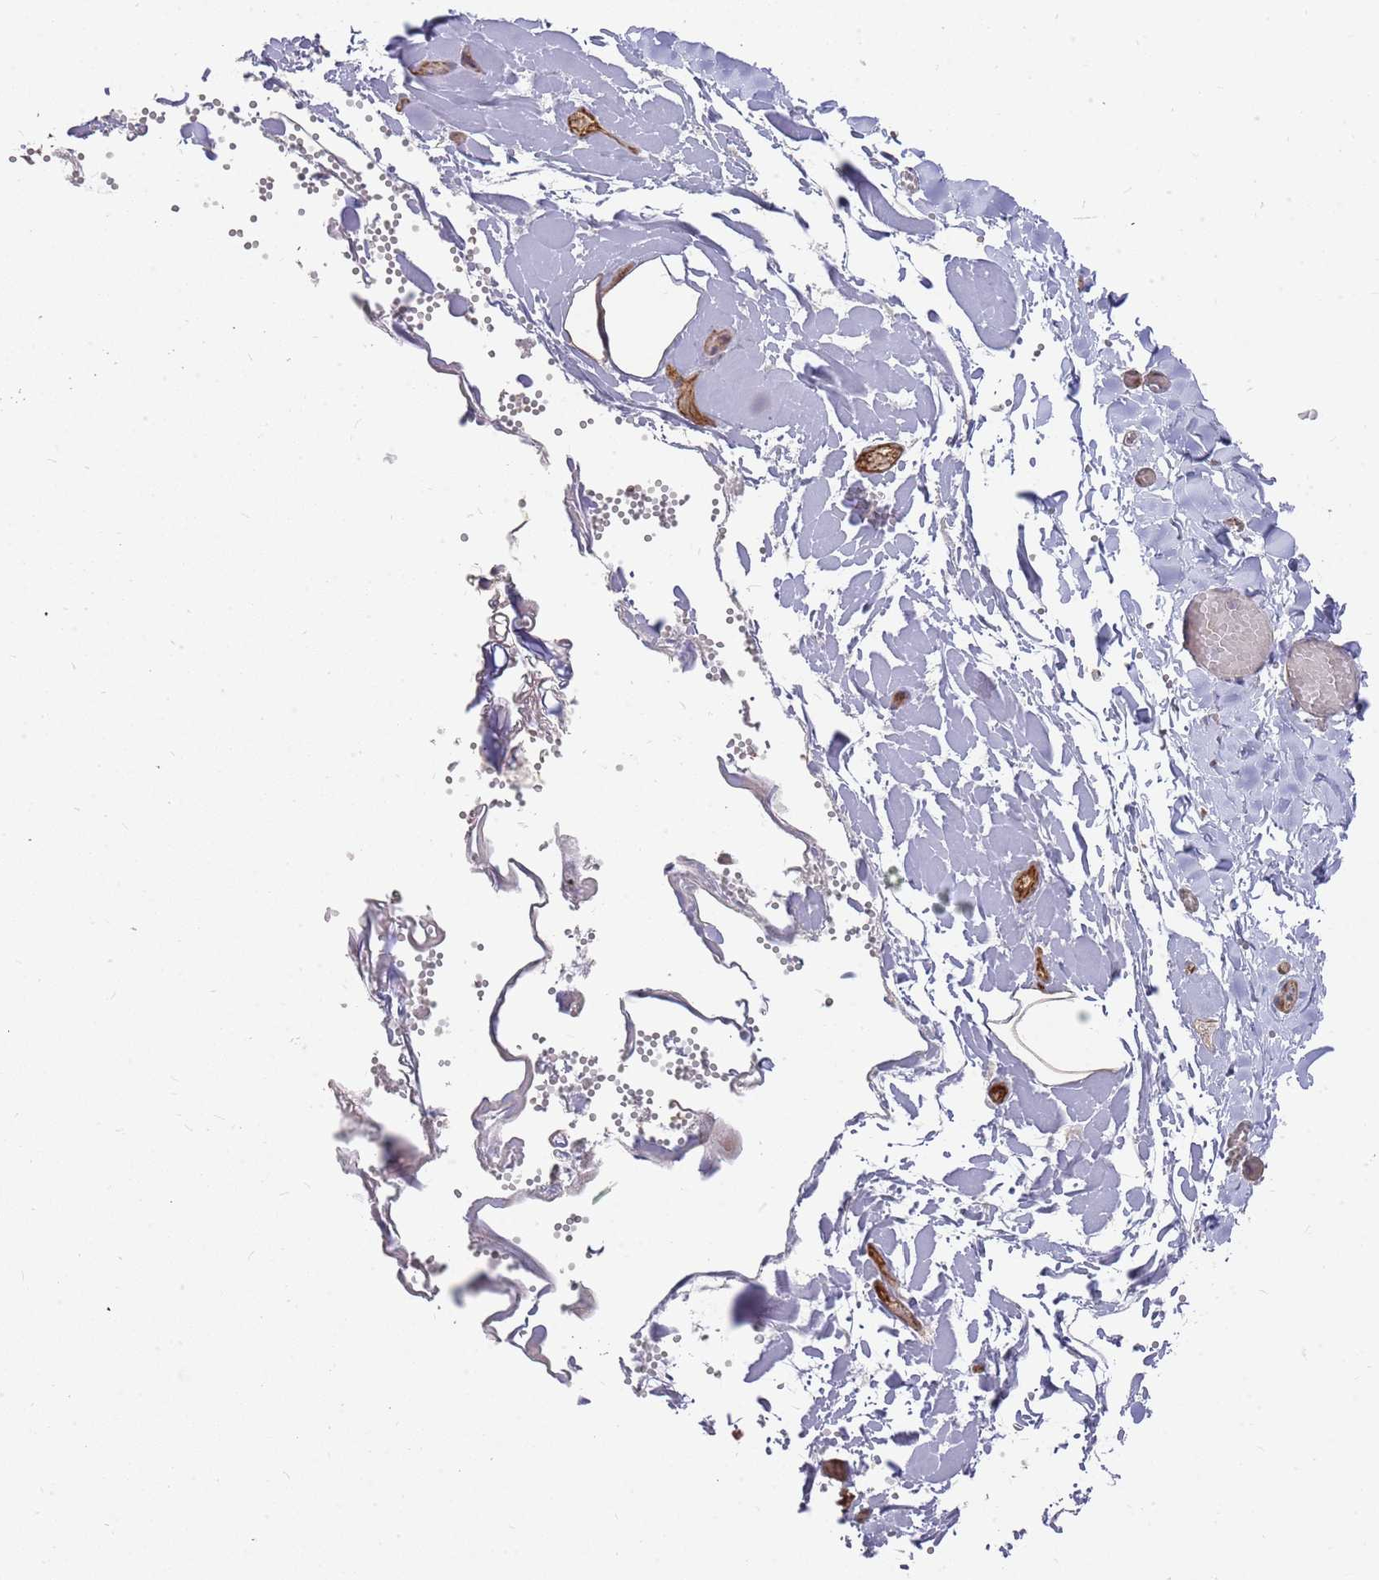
{"staining": {"intensity": "negative", "quantity": "none", "location": "none"}, "tissue": "adipose tissue", "cell_type": "Adipocytes", "image_type": "normal", "snomed": [{"axis": "morphology", "description": "Normal tissue, NOS"}, {"axis": "topography", "description": "Gallbladder"}, {"axis": "topography", "description": "Peripheral nerve tissue"}], "caption": "Immunohistochemistry image of unremarkable adipose tissue stained for a protein (brown), which shows no expression in adipocytes.", "gene": "WDFY3", "patient": {"sex": "male", "age": 38}}